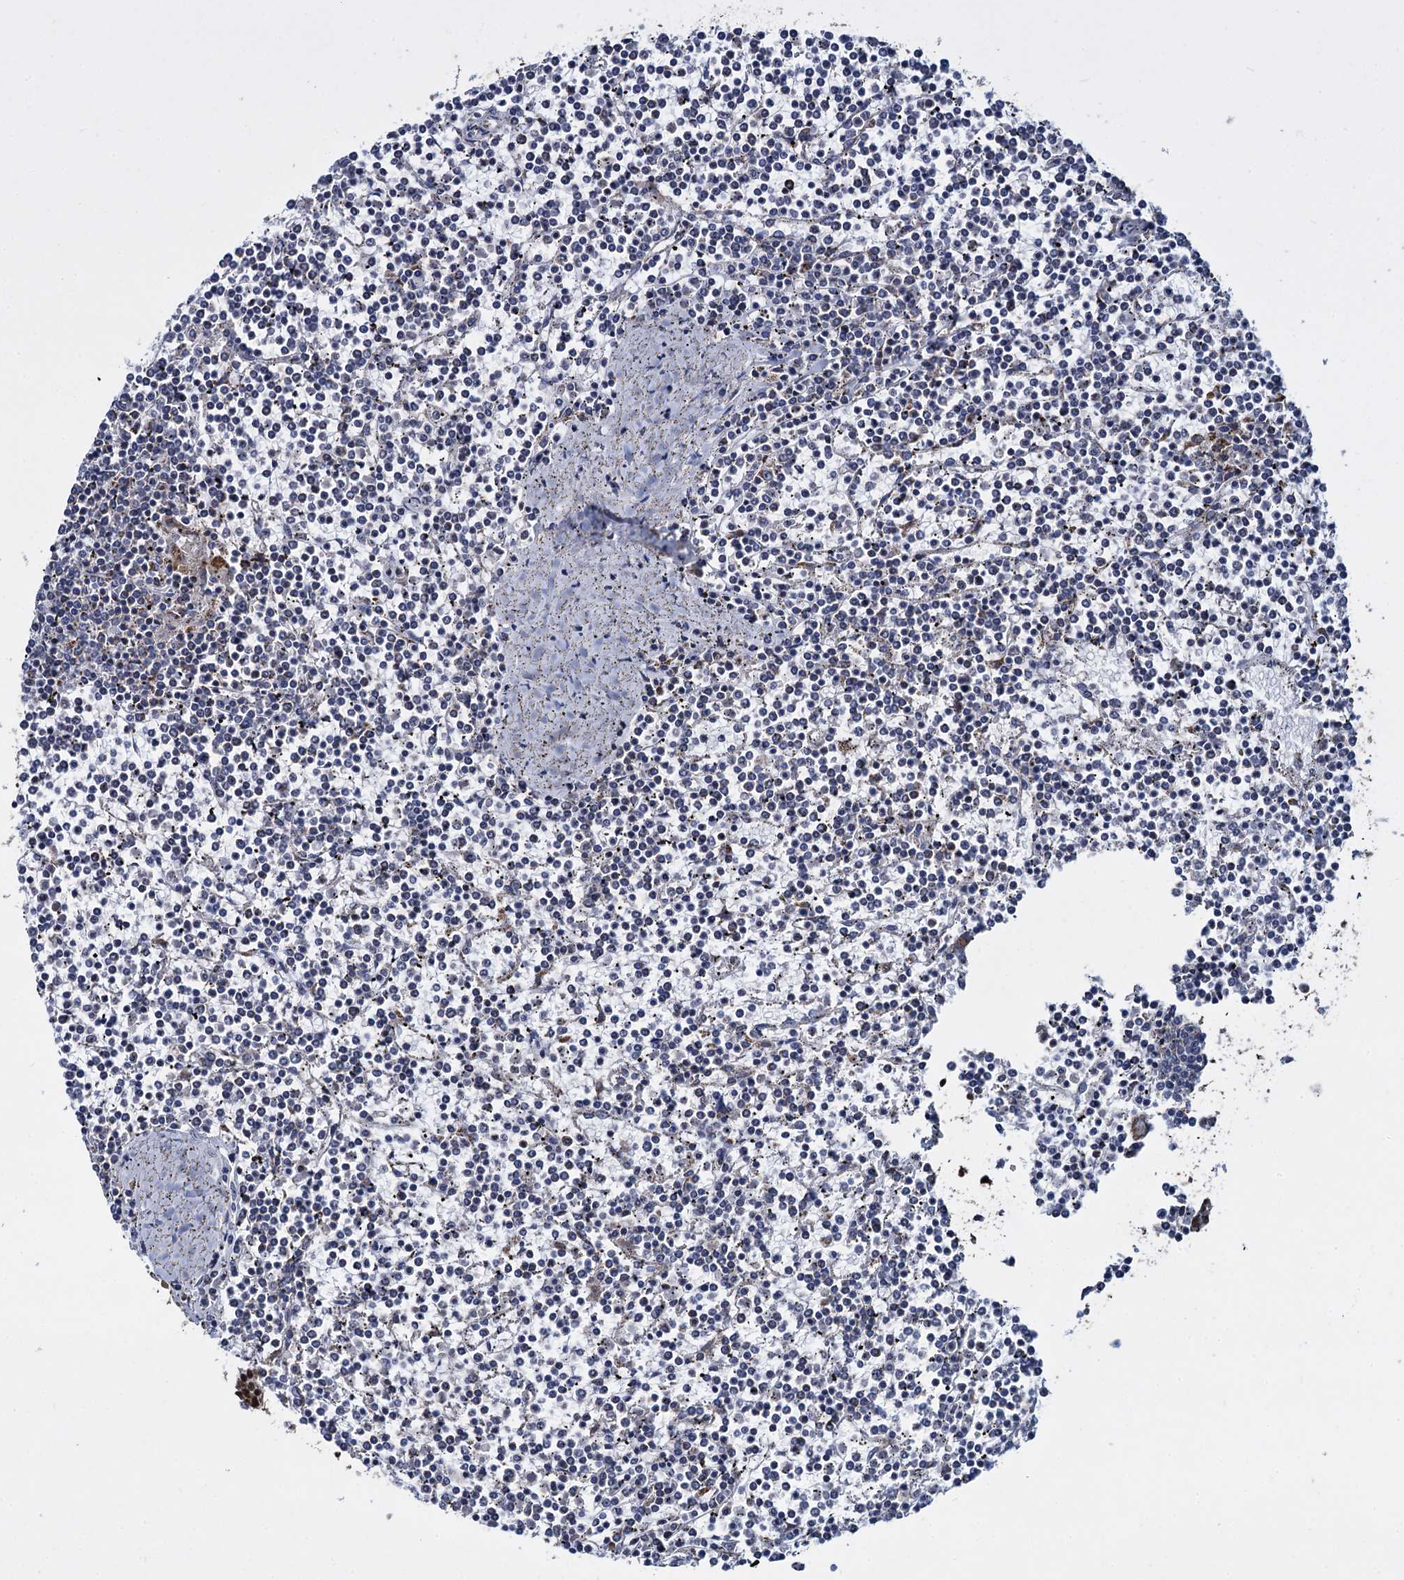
{"staining": {"intensity": "negative", "quantity": "none", "location": "none"}, "tissue": "lymphoma", "cell_type": "Tumor cells", "image_type": "cancer", "snomed": [{"axis": "morphology", "description": "Malignant lymphoma, non-Hodgkin's type, Low grade"}, {"axis": "topography", "description": "Spleen"}], "caption": "DAB (3,3'-diaminobenzidine) immunohistochemical staining of lymphoma displays no significant staining in tumor cells.", "gene": "RPUSD4", "patient": {"sex": "female", "age": 19}}